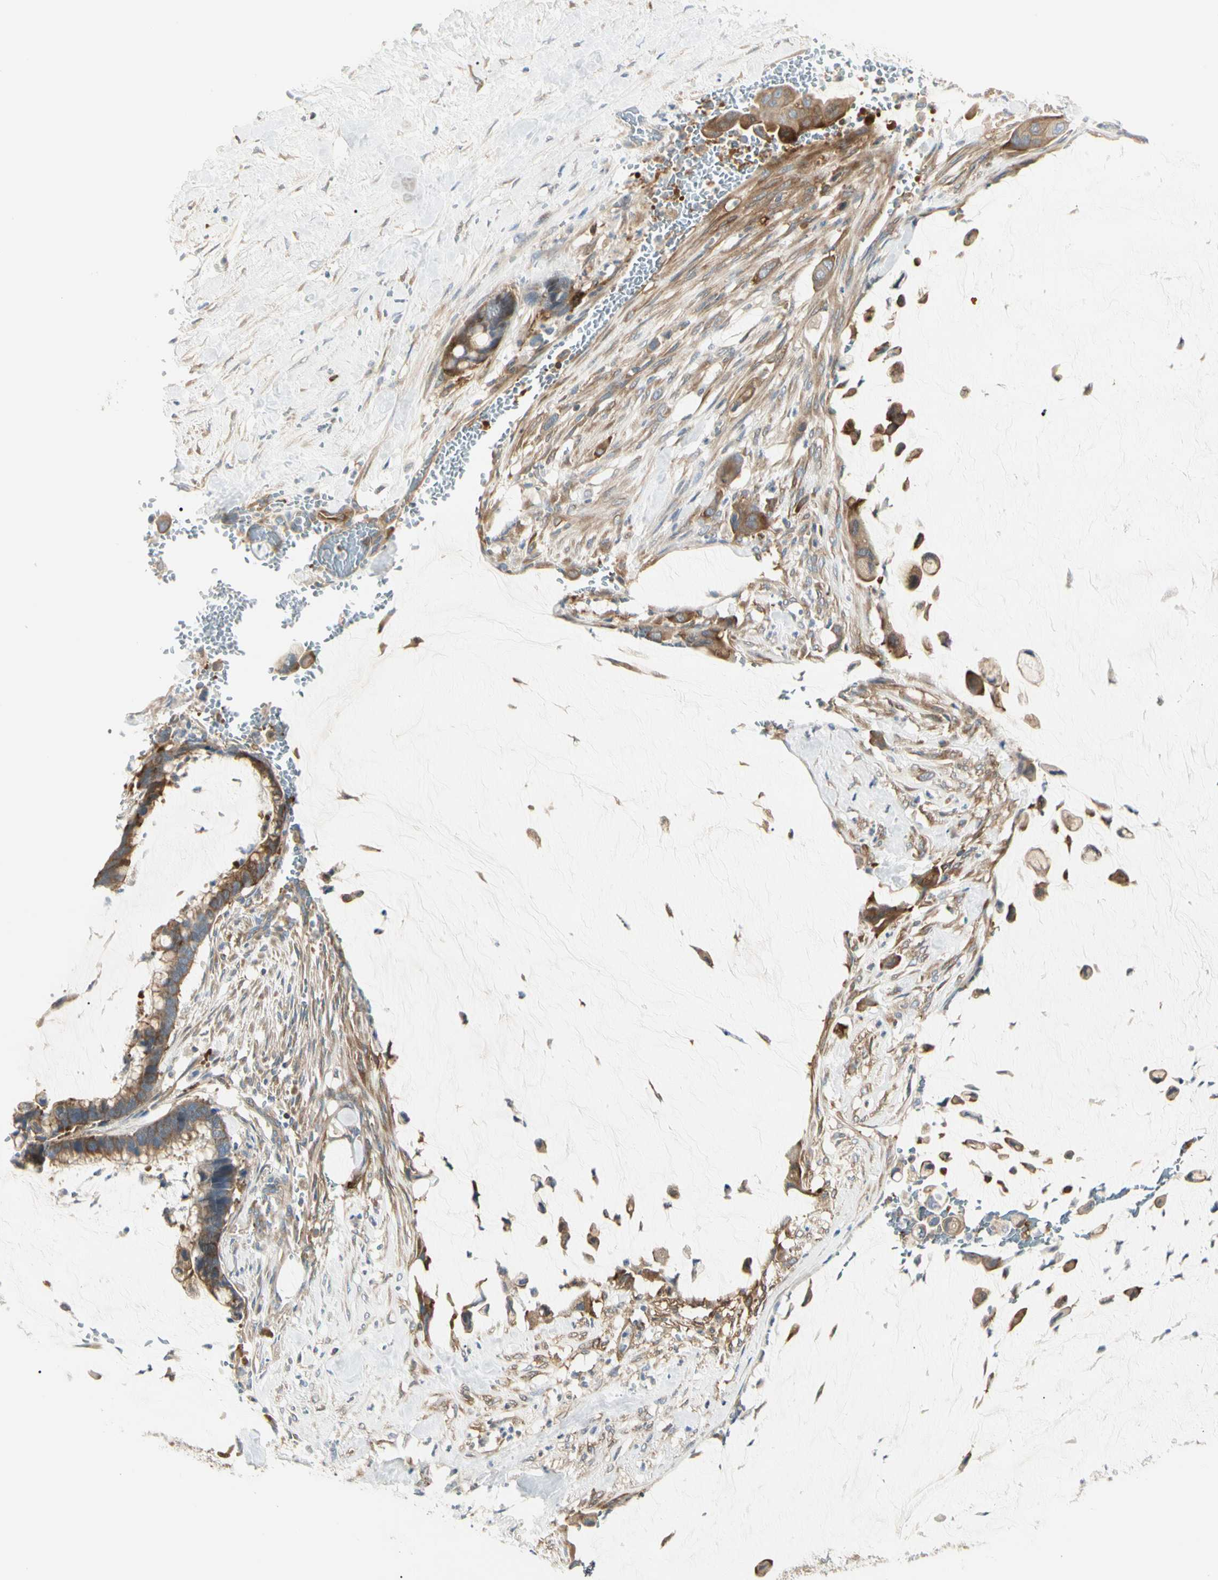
{"staining": {"intensity": "moderate", "quantity": ">75%", "location": "cytoplasmic/membranous"}, "tissue": "pancreatic cancer", "cell_type": "Tumor cells", "image_type": "cancer", "snomed": [{"axis": "morphology", "description": "Adenocarcinoma, NOS"}, {"axis": "topography", "description": "Pancreas"}], "caption": "Immunohistochemical staining of human pancreatic cancer reveals medium levels of moderate cytoplasmic/membranous protein expression in approximately >75% of tumor cells.", "gene": "NFKB2", "patient": {"sex": "male", "age": 41}}